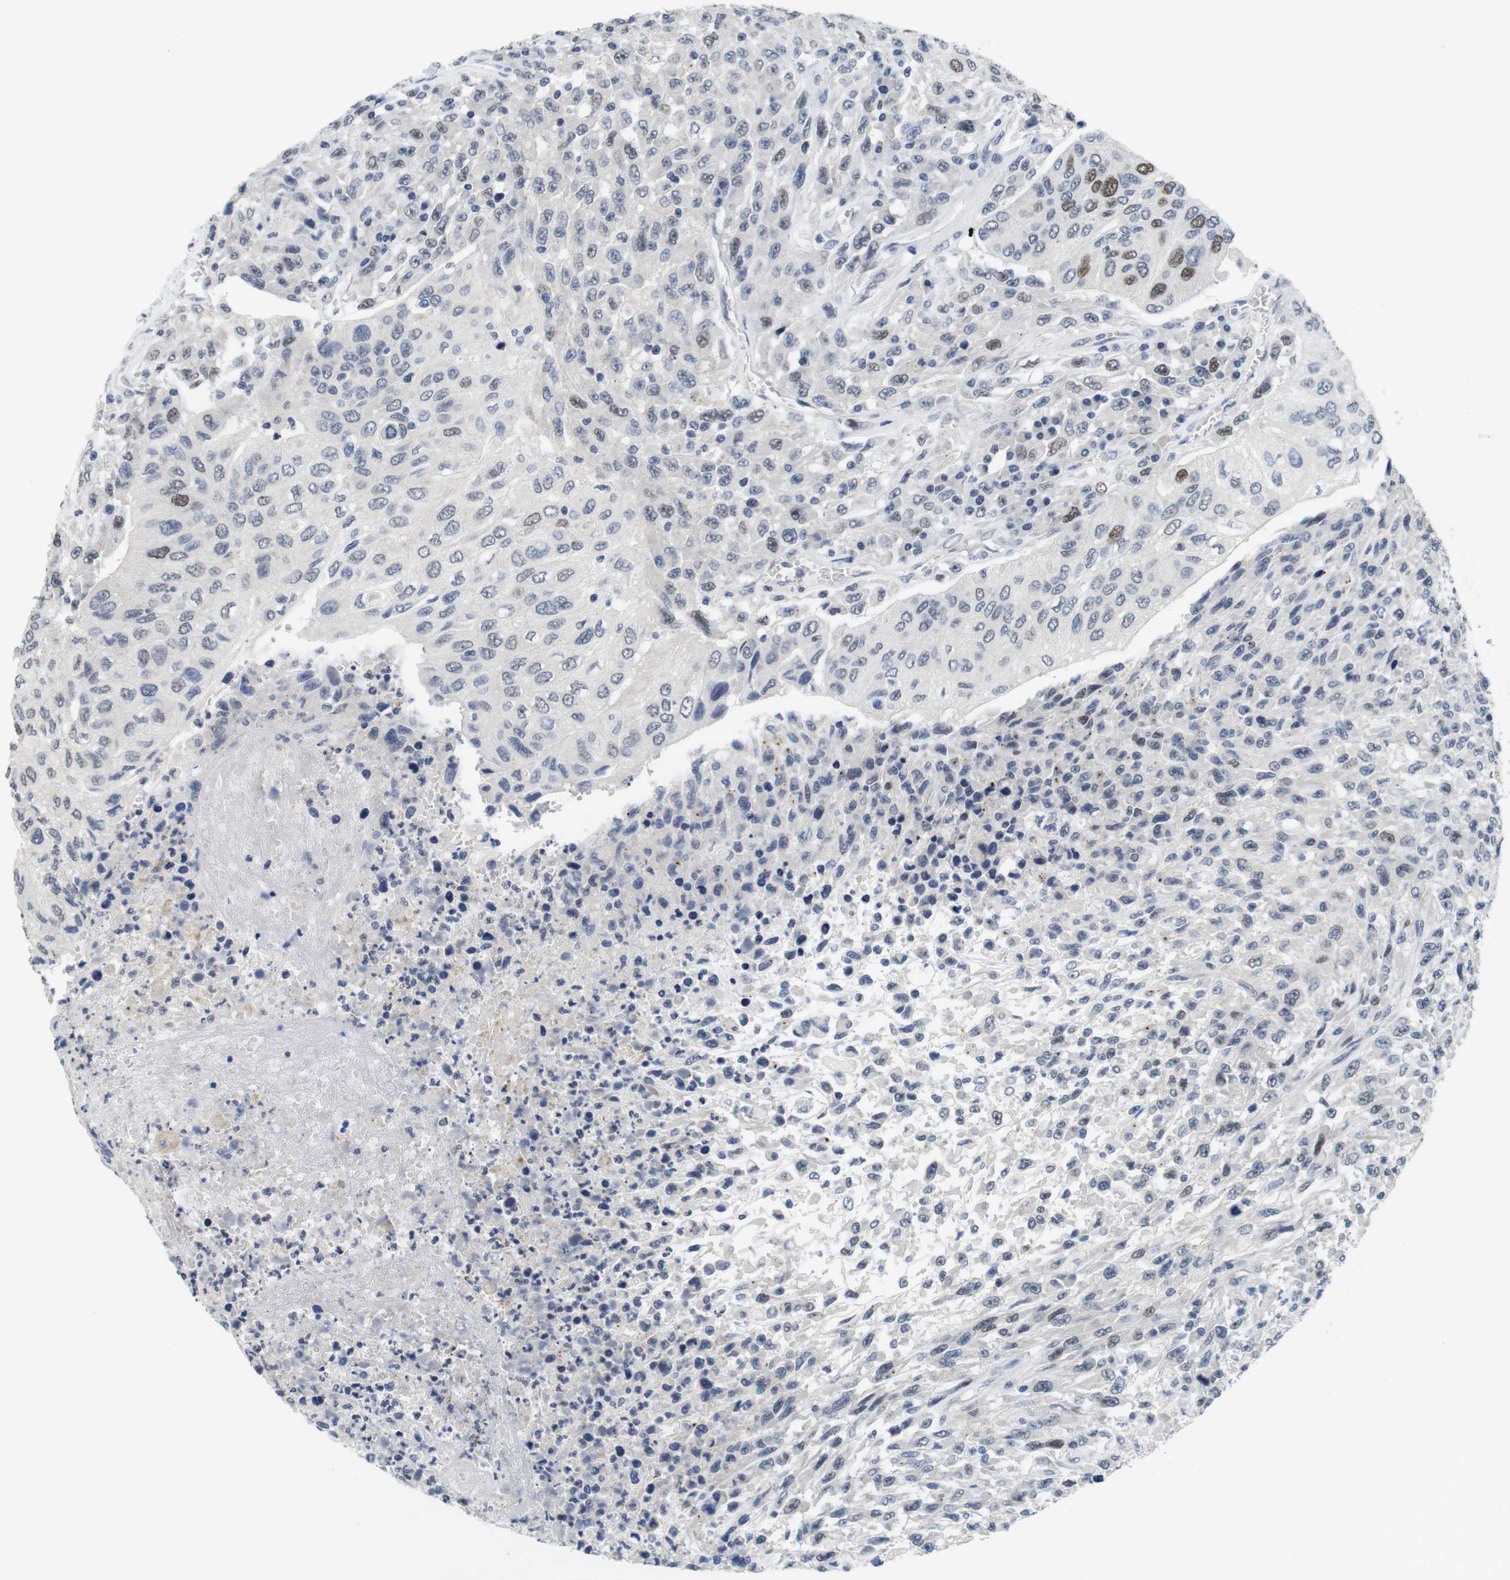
{"staining": {"intensity": "moderate", "quantity": "<25%", "location": "nuclear"}, "tissue": "urothelial cancer", "cell_type": "Tumor cells", "image_type": "cancer", "snomed": [{"axis": "morphology", "description": "Urothelial carcinoma, High grade"}, {"axis": "topography", "description": "Urinary bladder"}], "caption": "This photomicrograph shows immunohistochemistry (IHC) staining of urothelial carcinoma (high-grade), with low moderate nuclear staining in approximately <25% of tumor cells.", "gene": "SKP2", "patient": {"sex": "male", "age": 66}}